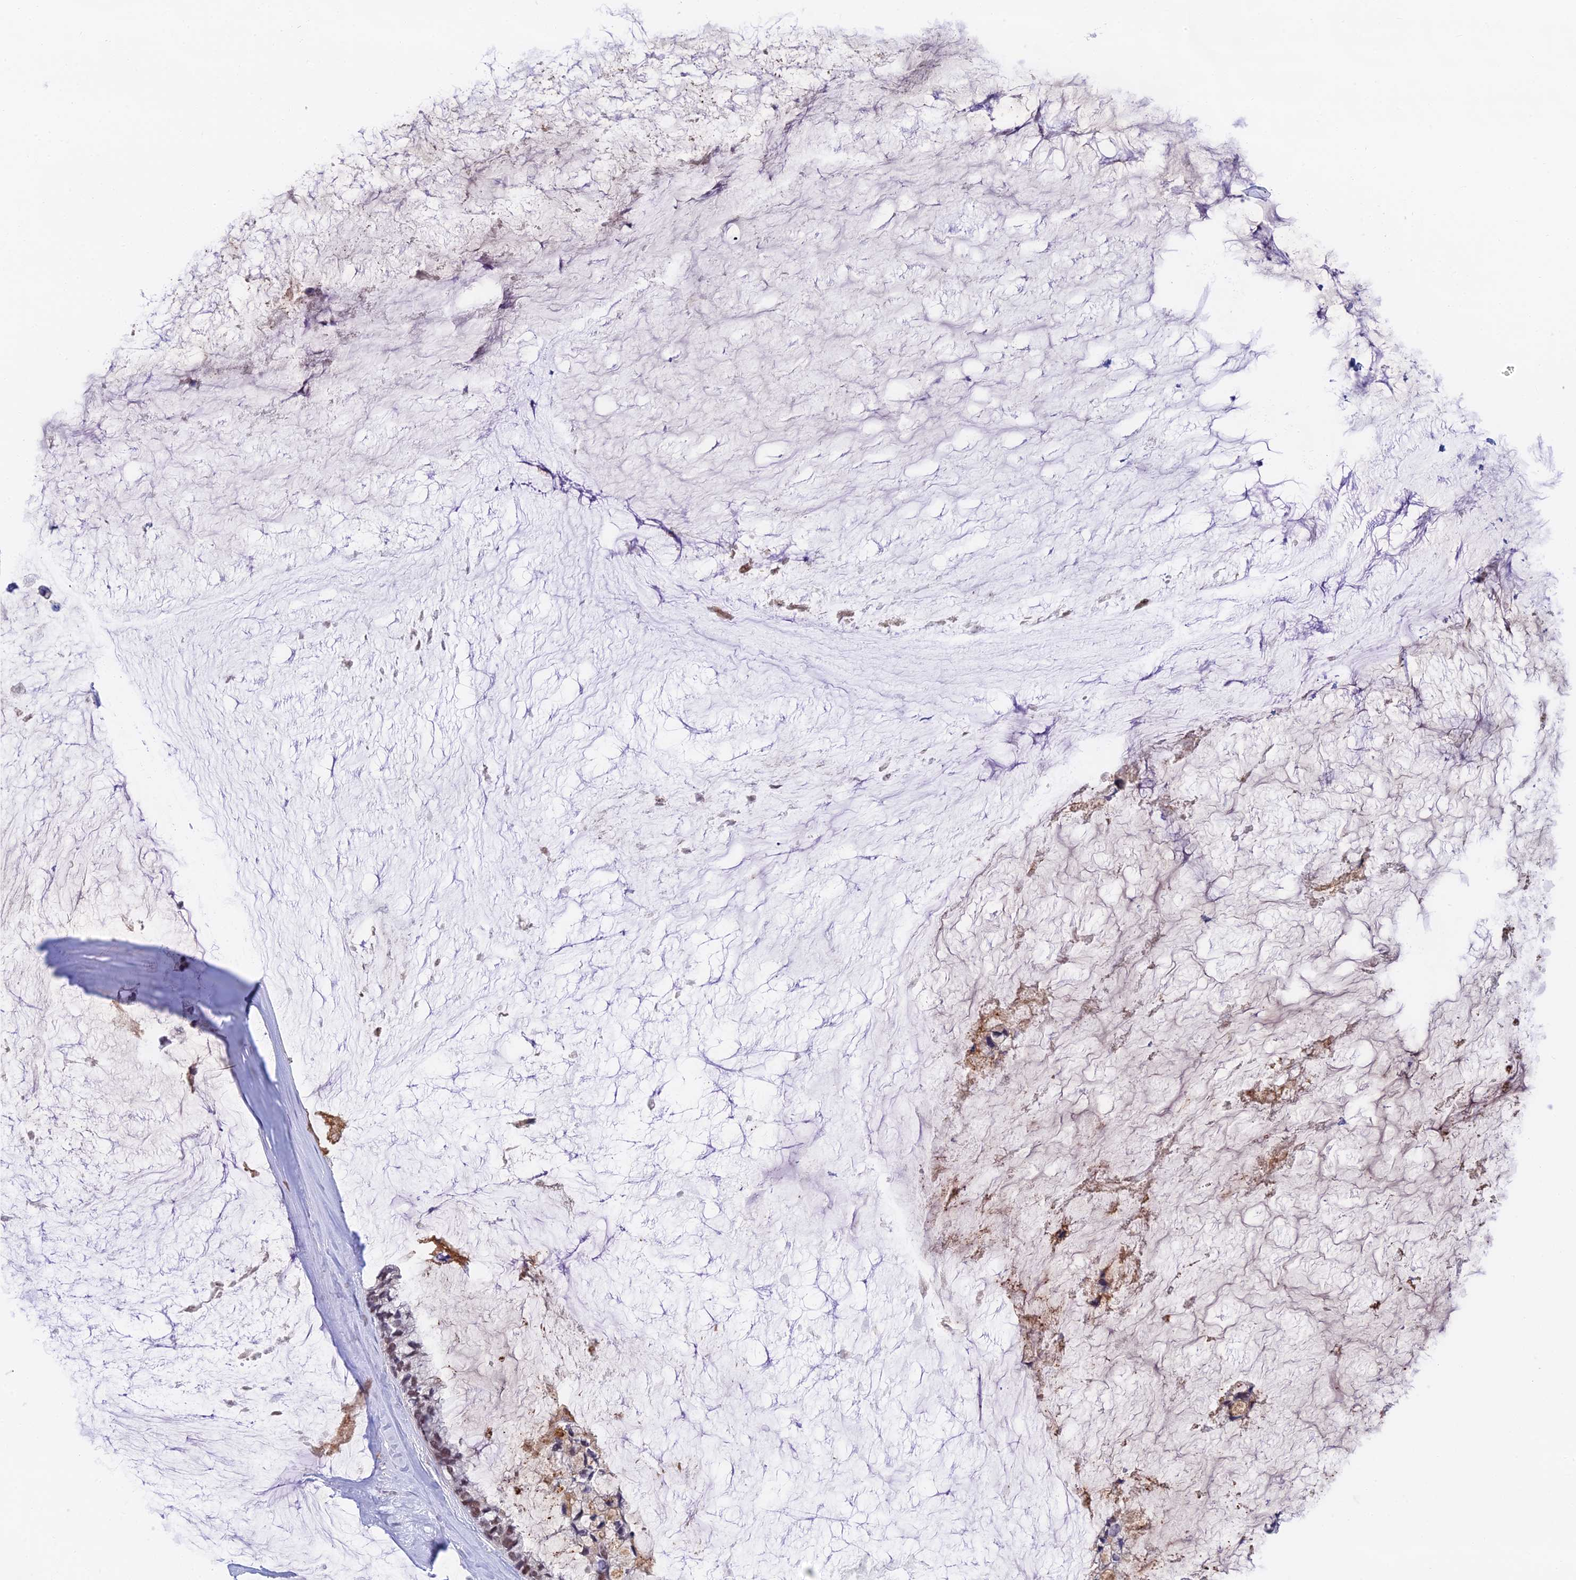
{"staining": {"intensity": "weak", "quantity": "25%-75%", "location": "cytoplasmic/membranous,nuclear"}, "tissue": "ovarian cancer", "cell_type": "Tumor cells", "image_type": "cancer", "snomed": [{"axis": "morphology", "description": "Cystadenocarcinoma, mucinous, NOS"}, {"axis": "topography", "description": "Ovary"}], "caption": "A low amount of weak cytoplasmic/membranous and nuclear positivity is appreciated in about 25%-75% of tumor cells in mucinous cystadenocarcinoma (ovarian) tissue. (DAB = brown stain, brightfield microscopy at high magnification).", "gene": "NSMCE1", "patient": {"sex": "female", "age": 39}}